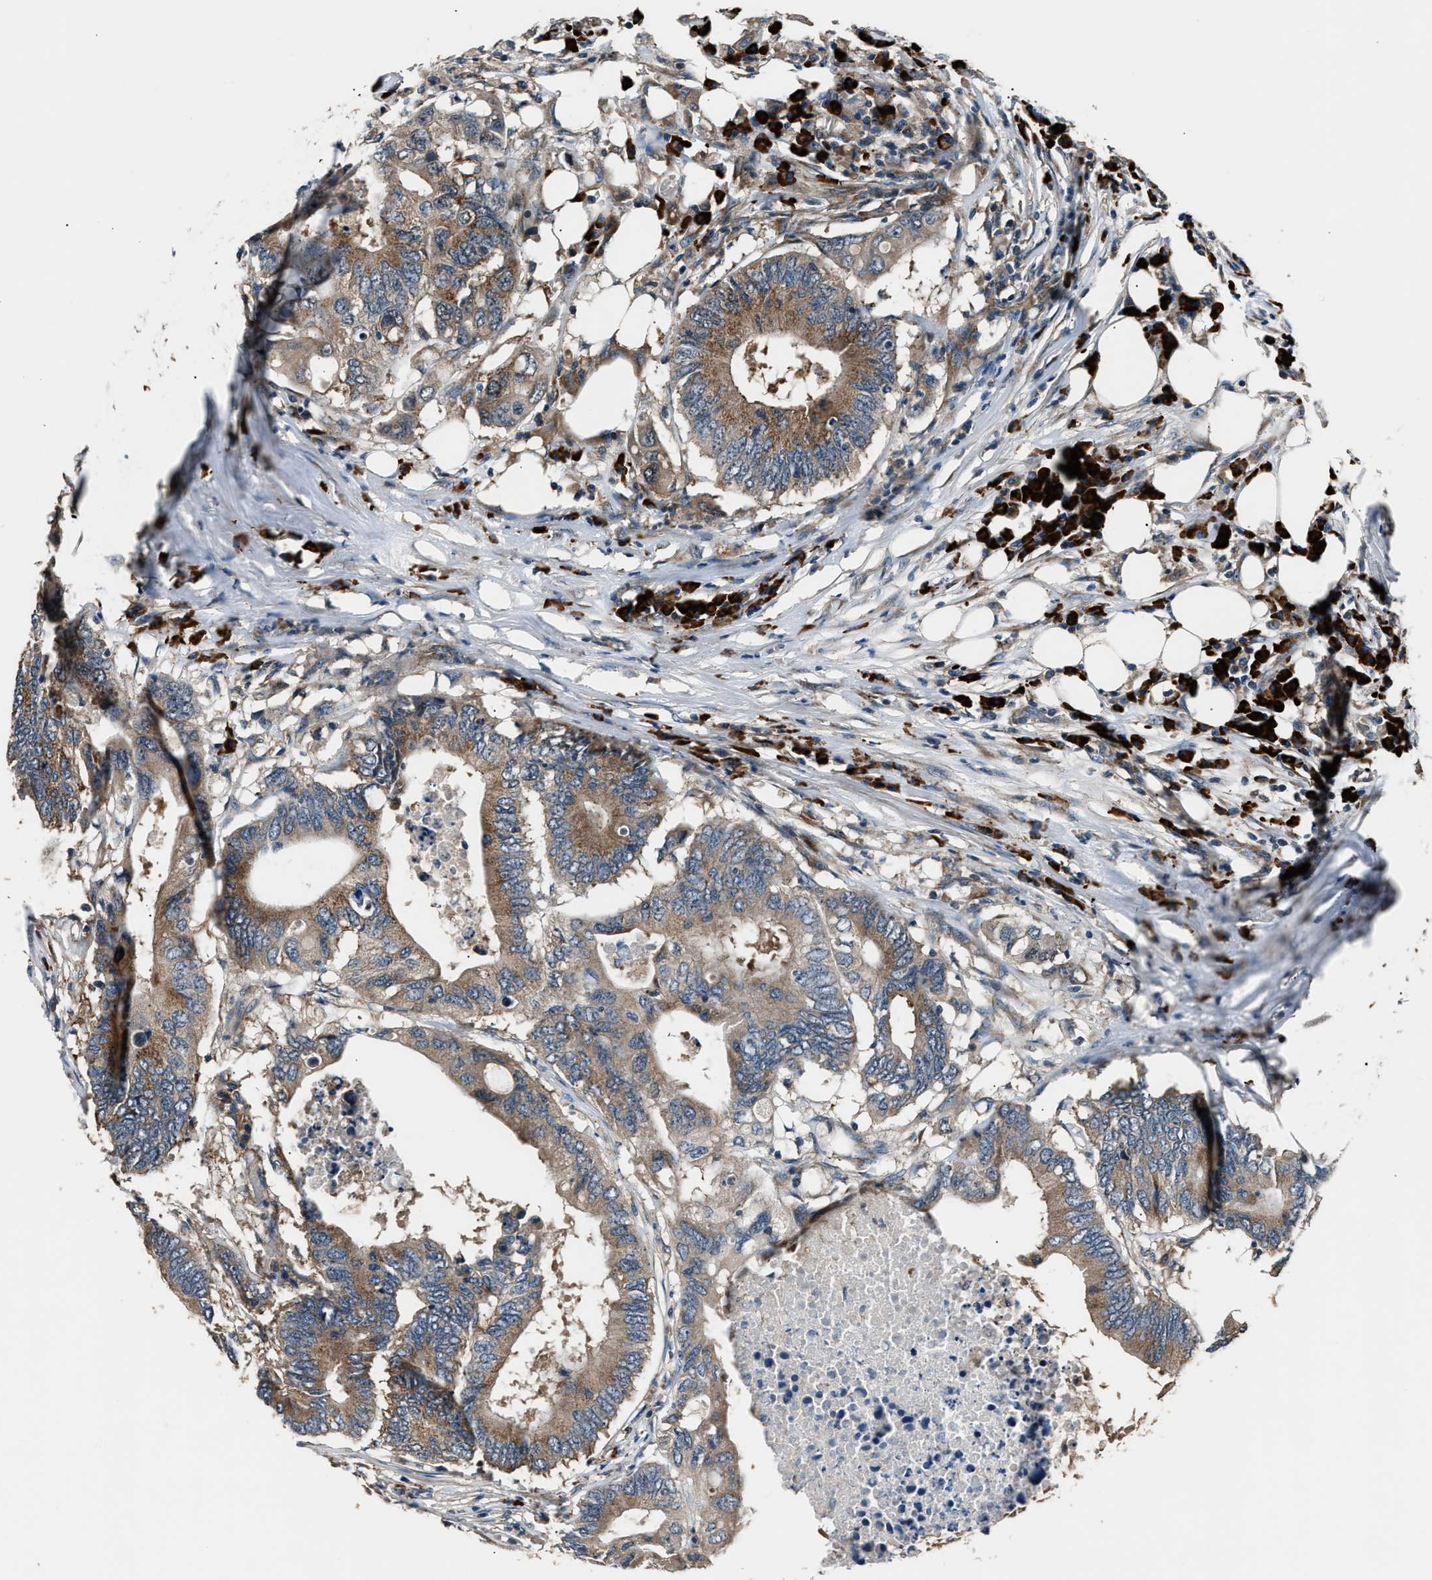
{"staining": {"intensity": "moderate", "quantity": ">75%", "location": "cytoplasmic/membranous"}, "tissue": "colorectal cancer", "cell_type": "Tumor cells", "image_type": "cancer", "snomed": [{"axis": "morphology", "description": "Adenocarcinoma, NOS"}, {"axis": "topography", "description": "Colon"}], "caption": "Brown immunohistochemical staining in human adenocarcinoma (colorectal) reveals moderate cytoplasmic/membranous staining in approximately >75% of tumor cells. Using DAB (brown) and hematoxylin (blue) stains, captured at high magnification using brightfield microscopy.", "gene": "IMPDH2", "patient": {"sex": "male", "age": 71}}